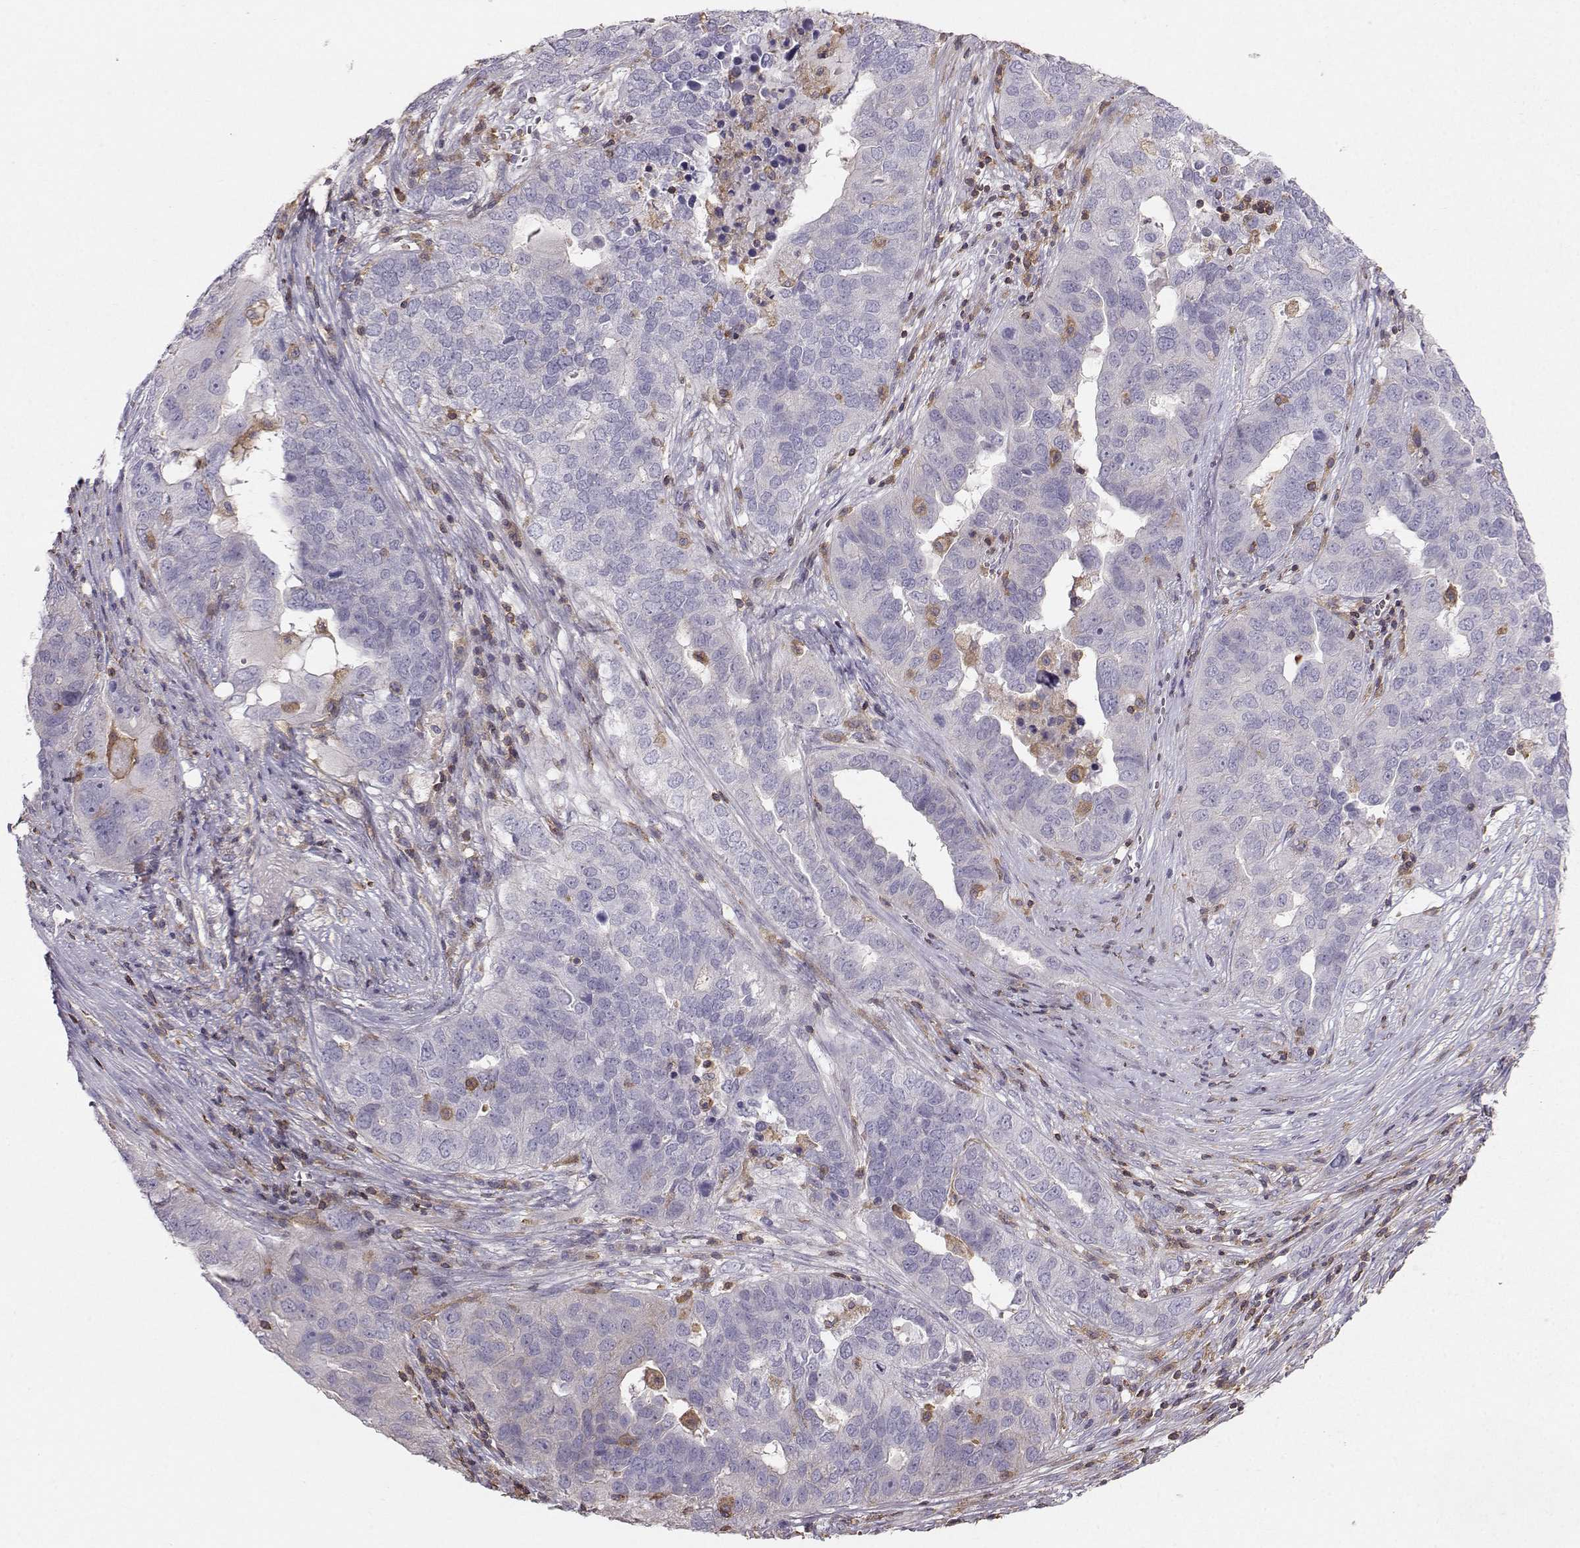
{"staining": {"intensity": "negative", "quantity": "none", "location": "none"}, "tissue": "ovarian cancer", "cell_type": "Tumor cells", "image_type": "cancer", "snomed": [{"axis": "morphology", "description": "Carcinoma, endometroid"}, {"axis": "topography", "description": "Soft tissue"}, {"axis": "topography", "description": "Ovary"}], "caption": "Ovarian cancer (endometroid carcinoma) was stained to show a protein in brown. There is no significant expression in tumor cells.", "gene": "ZBTB32", "patient": {"sex": "female", "age": 52}}